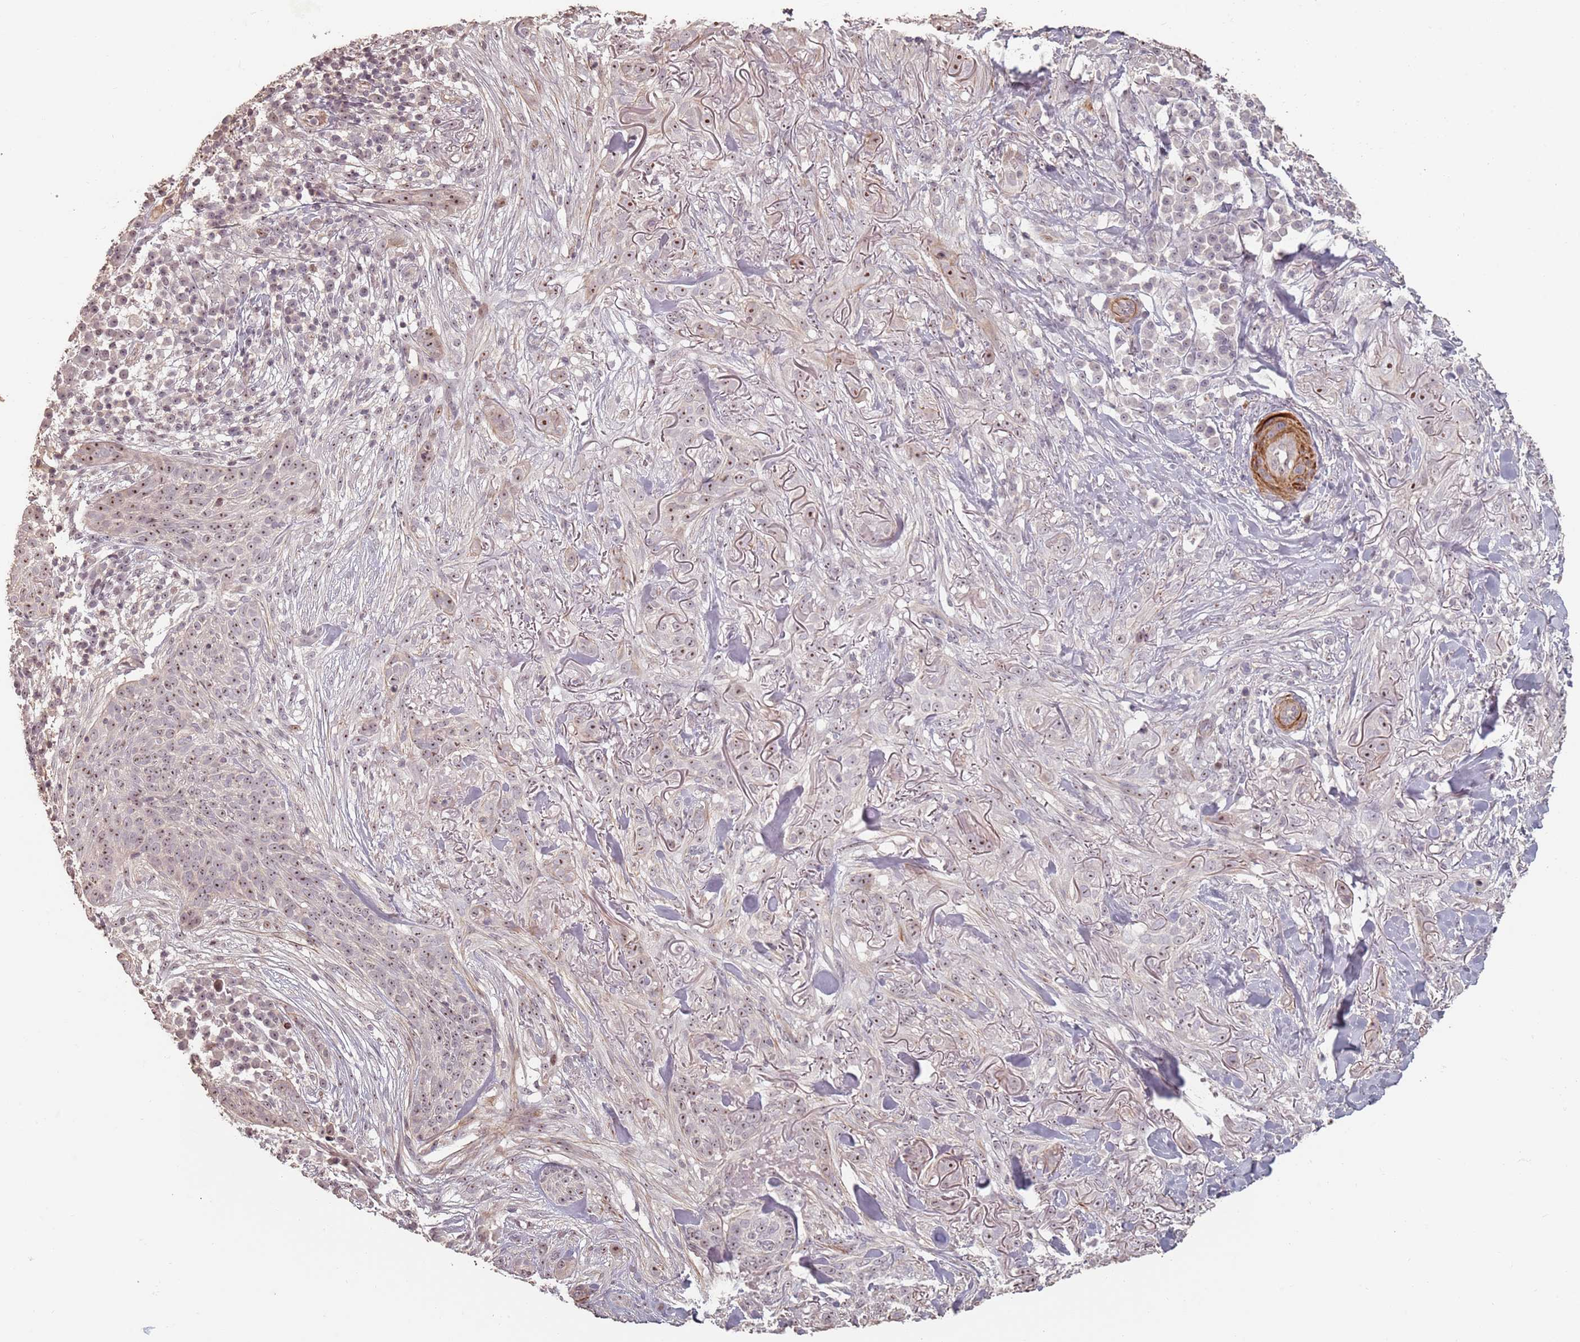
{"staining": {"intensity": "moderate", "quantity": ">75%", "location": "nuclear"}, "tissue": "skin cancer", "cell_type": "Tumor cells", "image_type": "cancer", "snomed": [{"axis": "morphology", "description": "Basal cell carcinoma"}, {"axis": "topography", "description": "Skin"}], "caption": "Protein expression analysis of human skin cancer (basal cell carcinoma) reveals moderate nuclear expression in about >75% of tumor cells.", "gene": "ADTRP", "patient": {"sex": "male", "age": 72}}